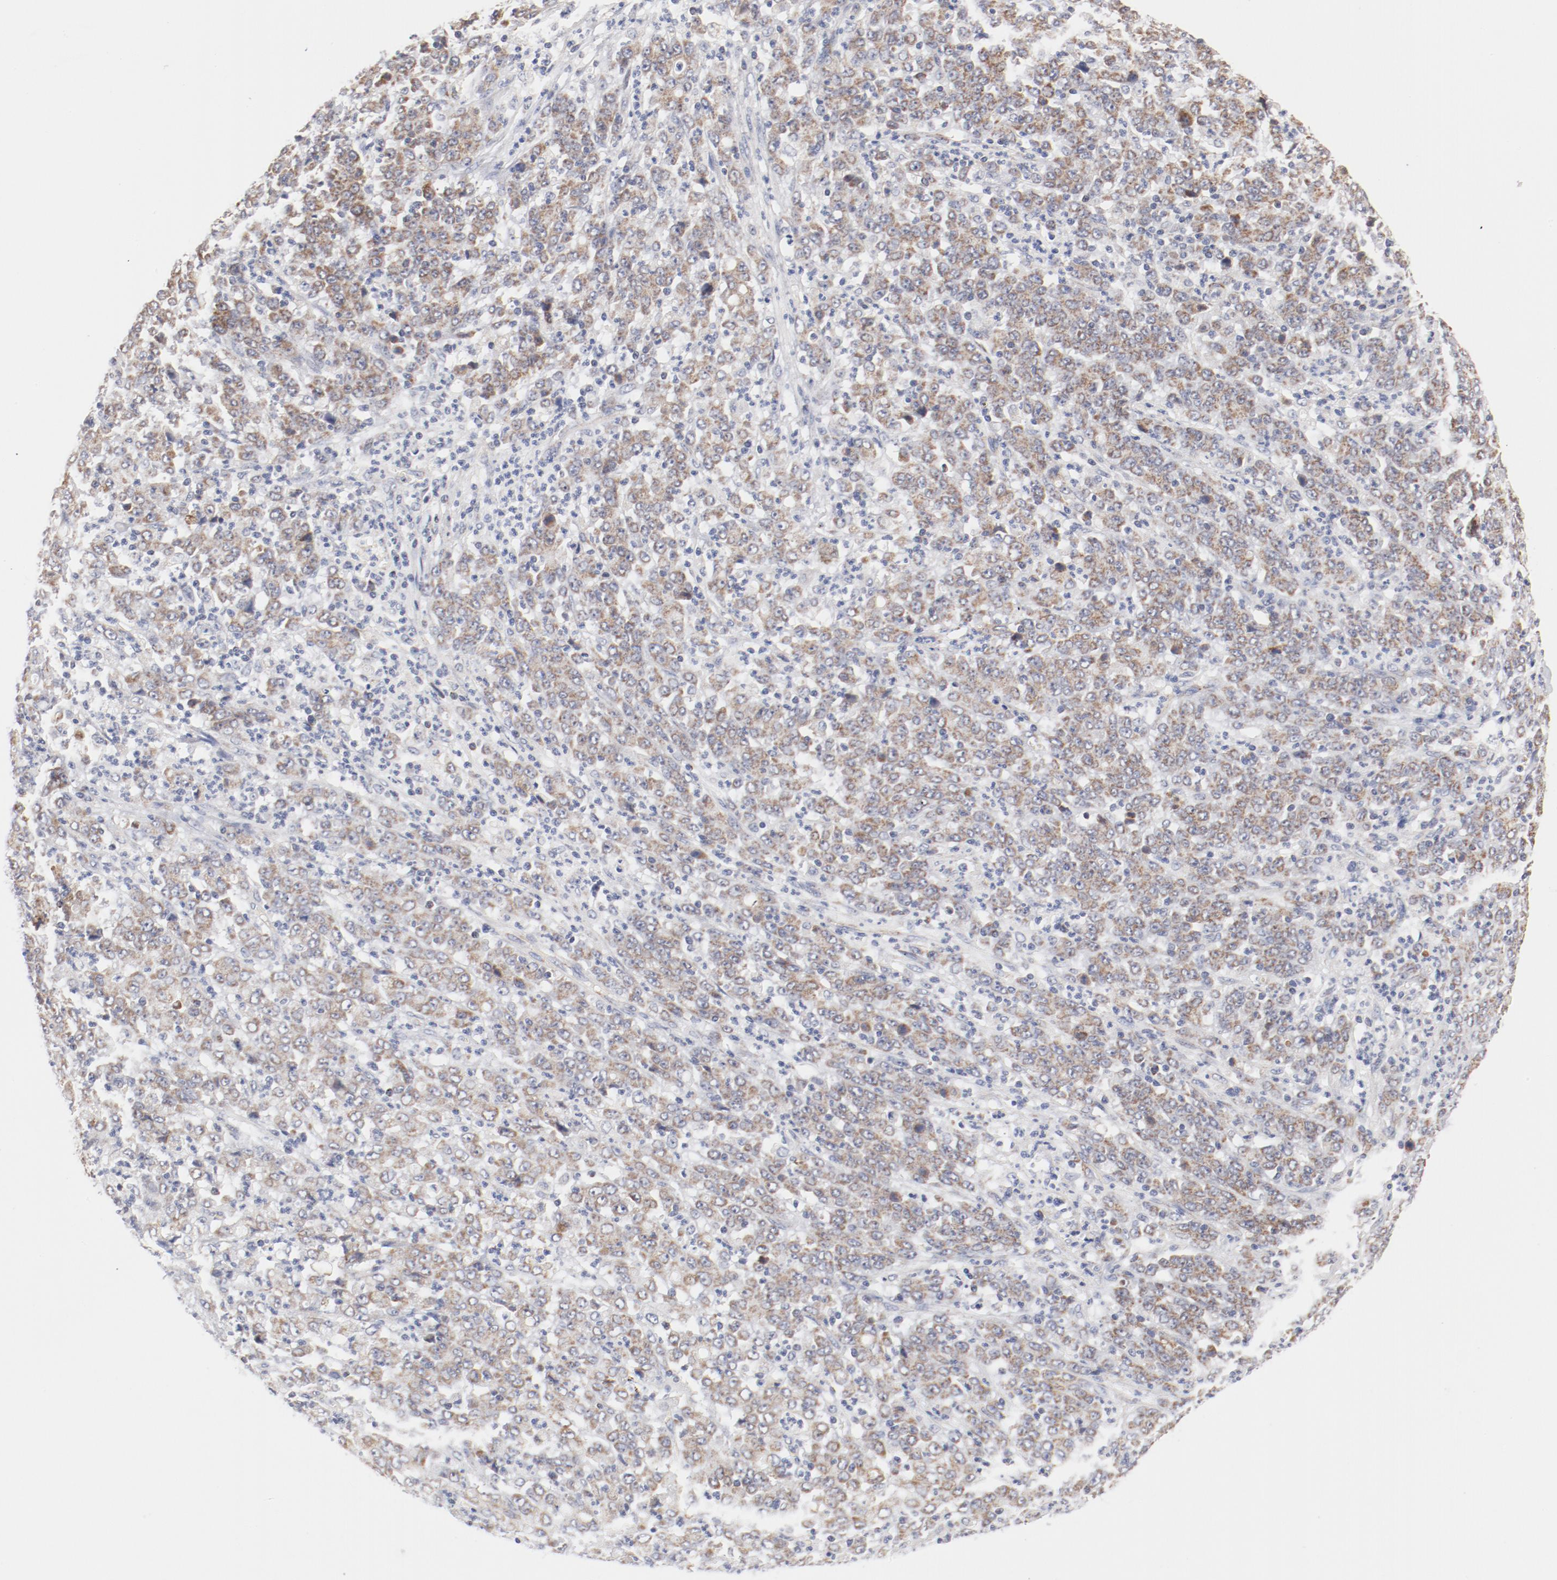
{"staining": {"intensity": "moderate", "quantity": ">75%", "location": "cytoplasmic/membranous"}, "tissue": "stomach cancer", "cell_type": "Tumor cells", "image_type": "cancer", "snomed": [{"axis": "morphology", "description": "Adenocarcinoma, NOS"}, {"axis": "topography", "description": "Stomach, lower"}], "caption": "Immunohistochemical staining of stomach cancer (adenocarcinoma) shows medium levels of moderate cytoplasmic/membranous staining in about >75% of tumor cells. (DAB (3,3'-diaminobenzidine) = brown stain, brightfield microscopy at high magnification).", "gene": "MRPL58", "patient": {"sex": "female", "age": 71}}